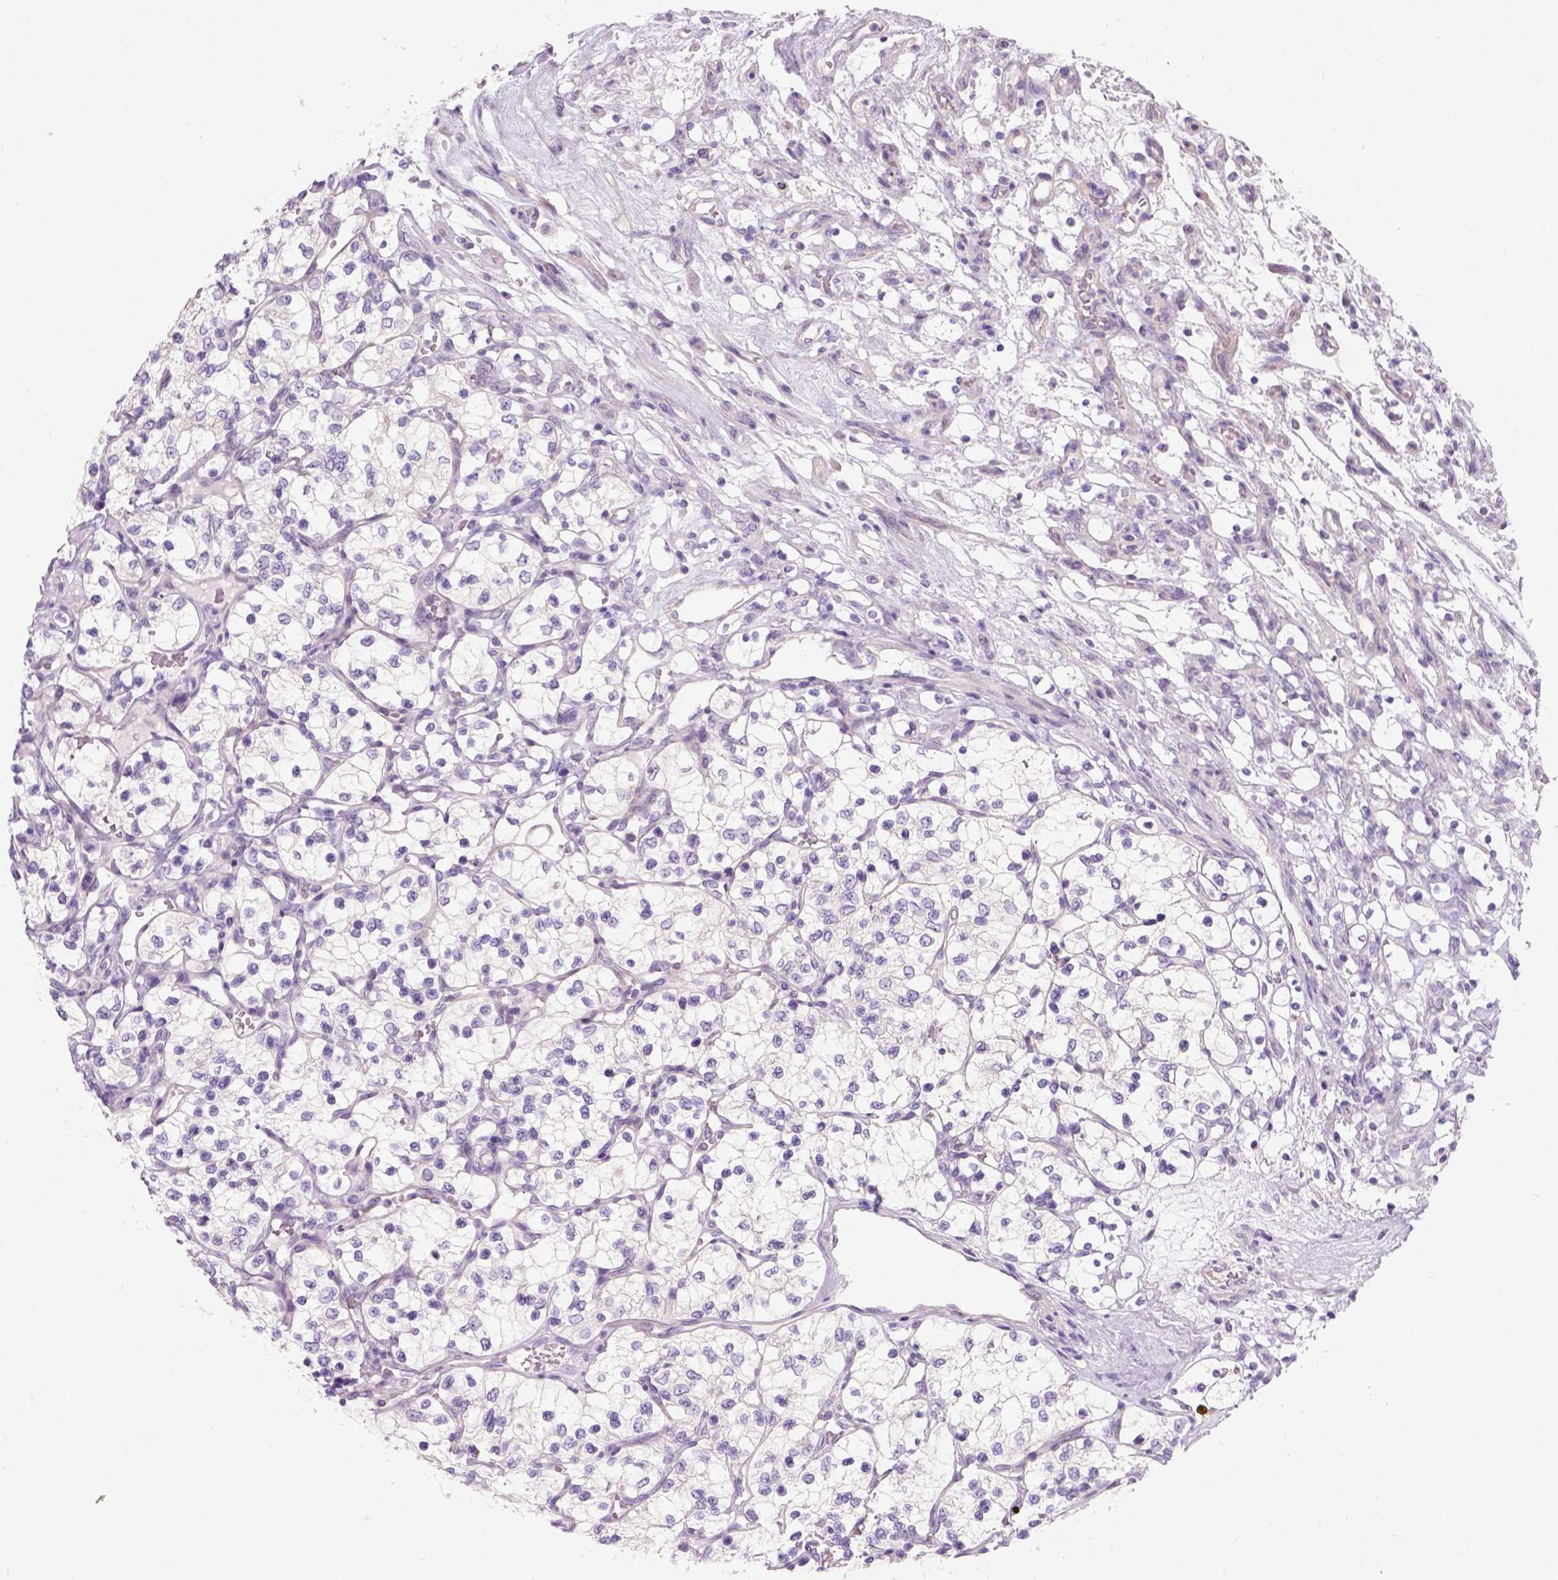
{"staining": {"intensity": "negative", "quantity": "none", "location": "none"}, "tissue": "renal cancer", "cell_type": "Tumor cells", "image_type": "cancer", "snomed": [{"axis": "morphology", "description": "Adenocarcinoma, NOS"}, {"axis": "topography", "description": "Kidney"}], "caption": "IHC histopathology image of neoplastic tissue: human renal adenocarcinoma stained with DAB (3,3'-diaminobenzidine) exhibits no significant protein expression in tumor cells.", "gene": "C20orf144", "patient": {"sex": "female", "age": 69}}